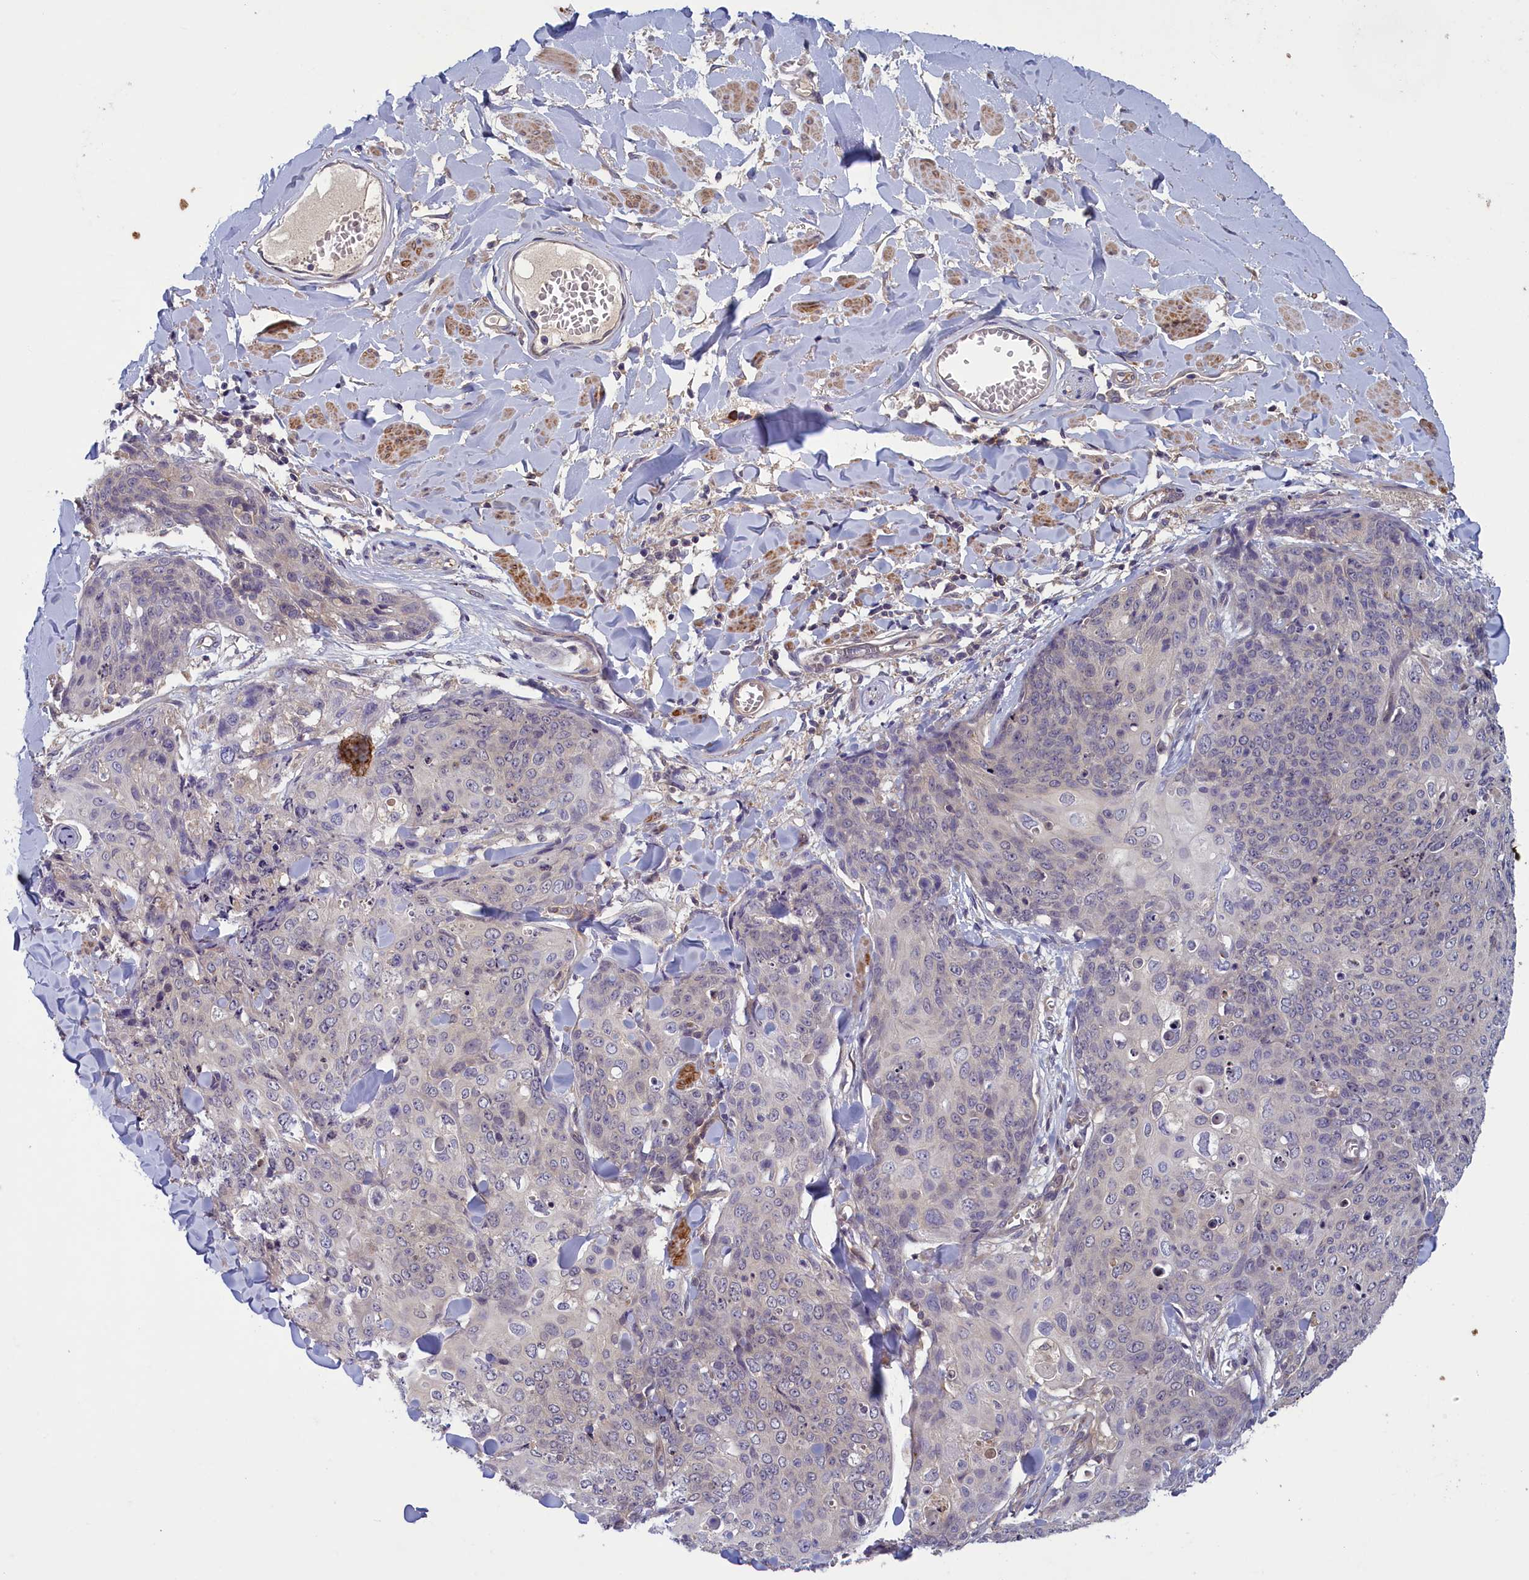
{"staining": {"intensity": "negative", "quantity": "none", "location": "none"}, "tissue": "skin cancer", "cell_type": "Tumor cells", "image_type": "cancer", "snomed": [{"axis": "morphology", "description": "Squamous cell carcinoma, NOS"}, {"axis": "topography", "description": "Skin"}, {"axis": "topography", "description": "Vulva"}], "caption": "Tumor cells show no significant protein expression in squamous cell carcinoma (skin). (Brightfield microscopy of DAB immunohistochemistry (IHC) at high magnification).", "gene": "NUBP1", "patient": {"sex": "female", "age": 85}}